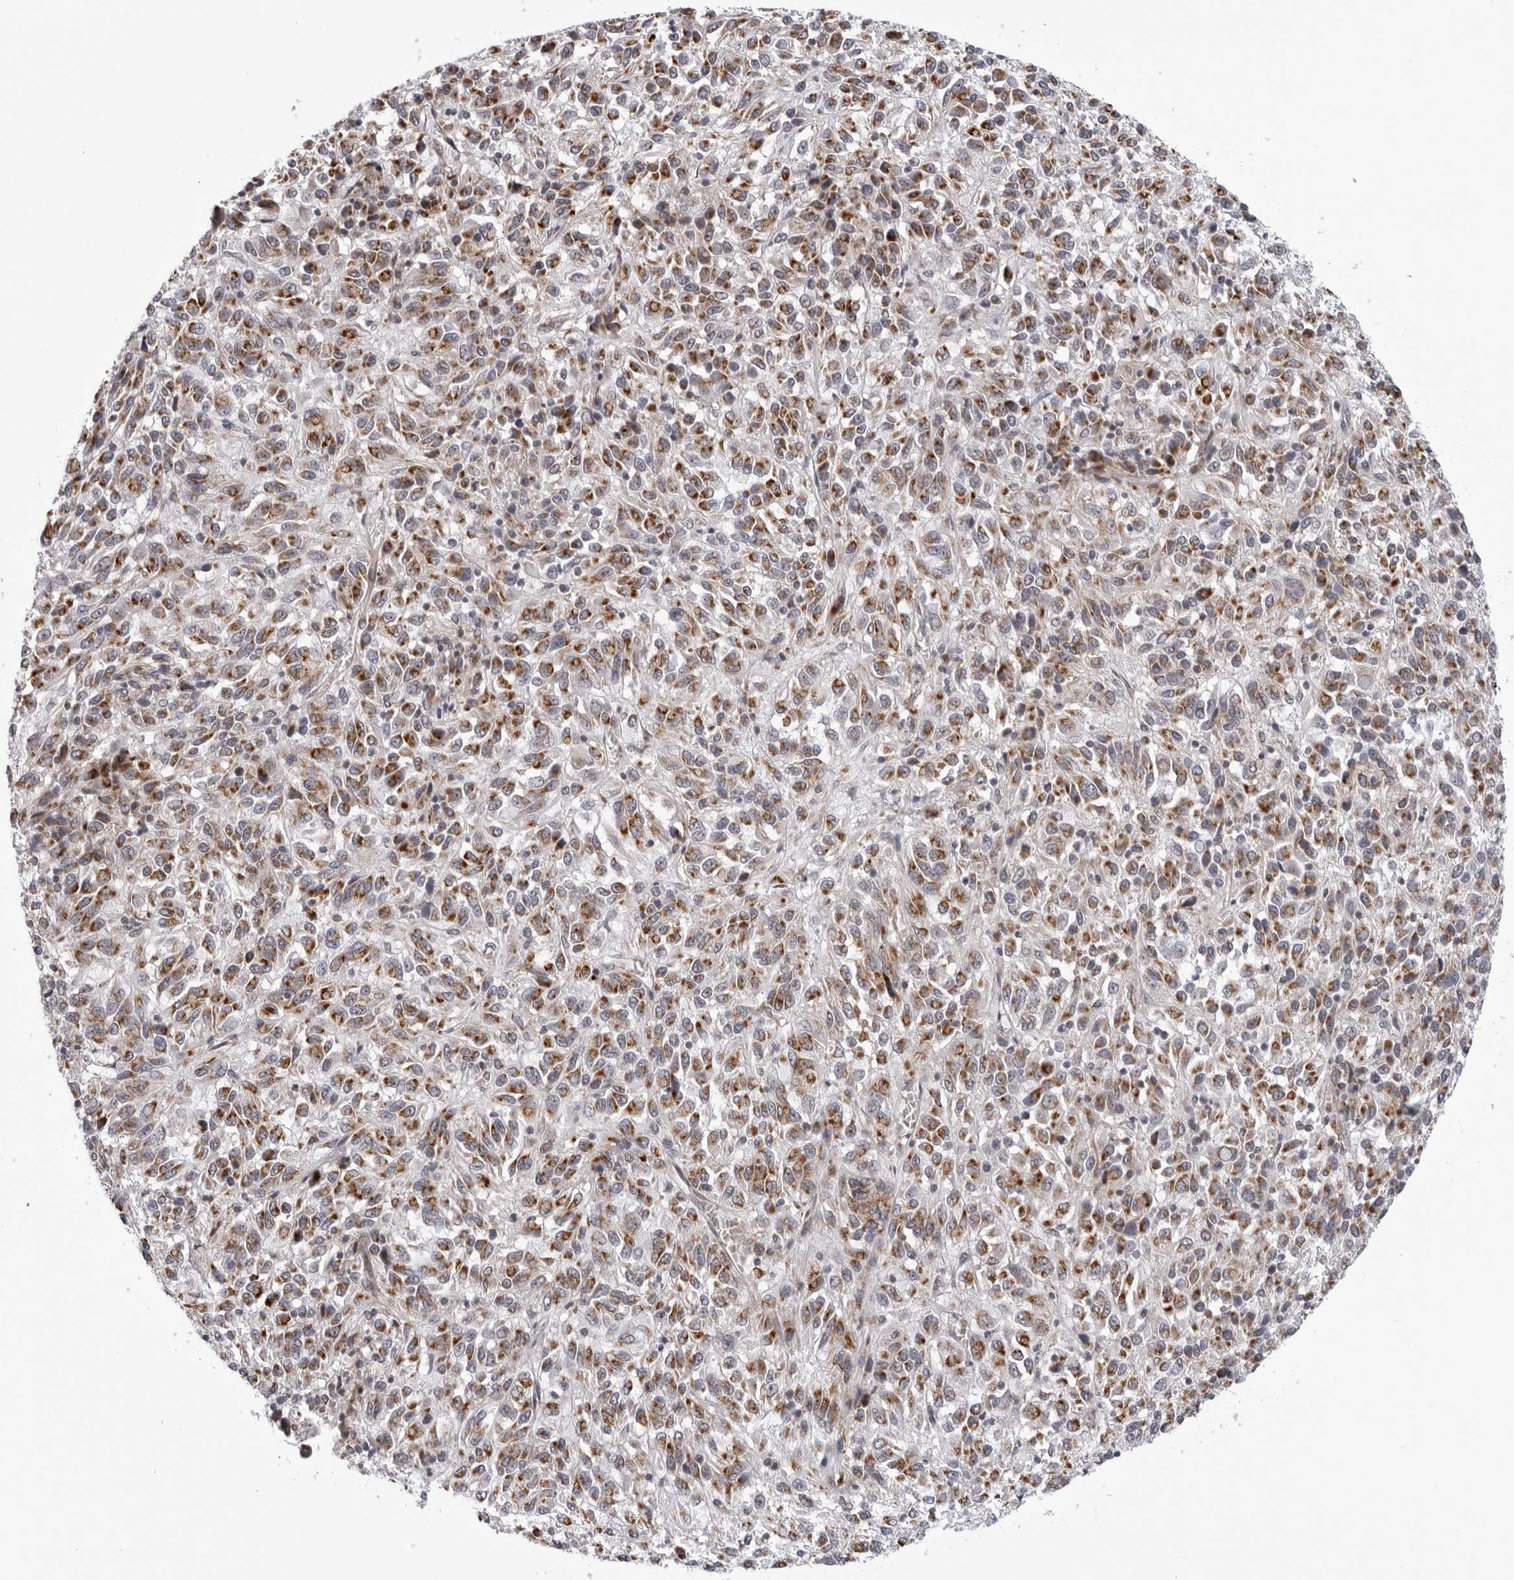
{"staining": {"intensity": "strong", "quantity": ">75%", "location": "cytoplasmic/membranous"}, "tissue": "melanoma", "cell_type": "Tumor cells", "image_type": "cancer", "snomed": [{"axis": "morphology", "description": "Malignant melanoma, Metastatic site"}, {"axis": "topography", "description": "Lung"}], "caption": "The immunohistochemical stain labels strong cytoplasmic/membranous positivity in tumor cells of malignant melanoma (metastatic site) tissue.", "gene": "CDK20", "patient": {"sex": "male", "age": 64}}